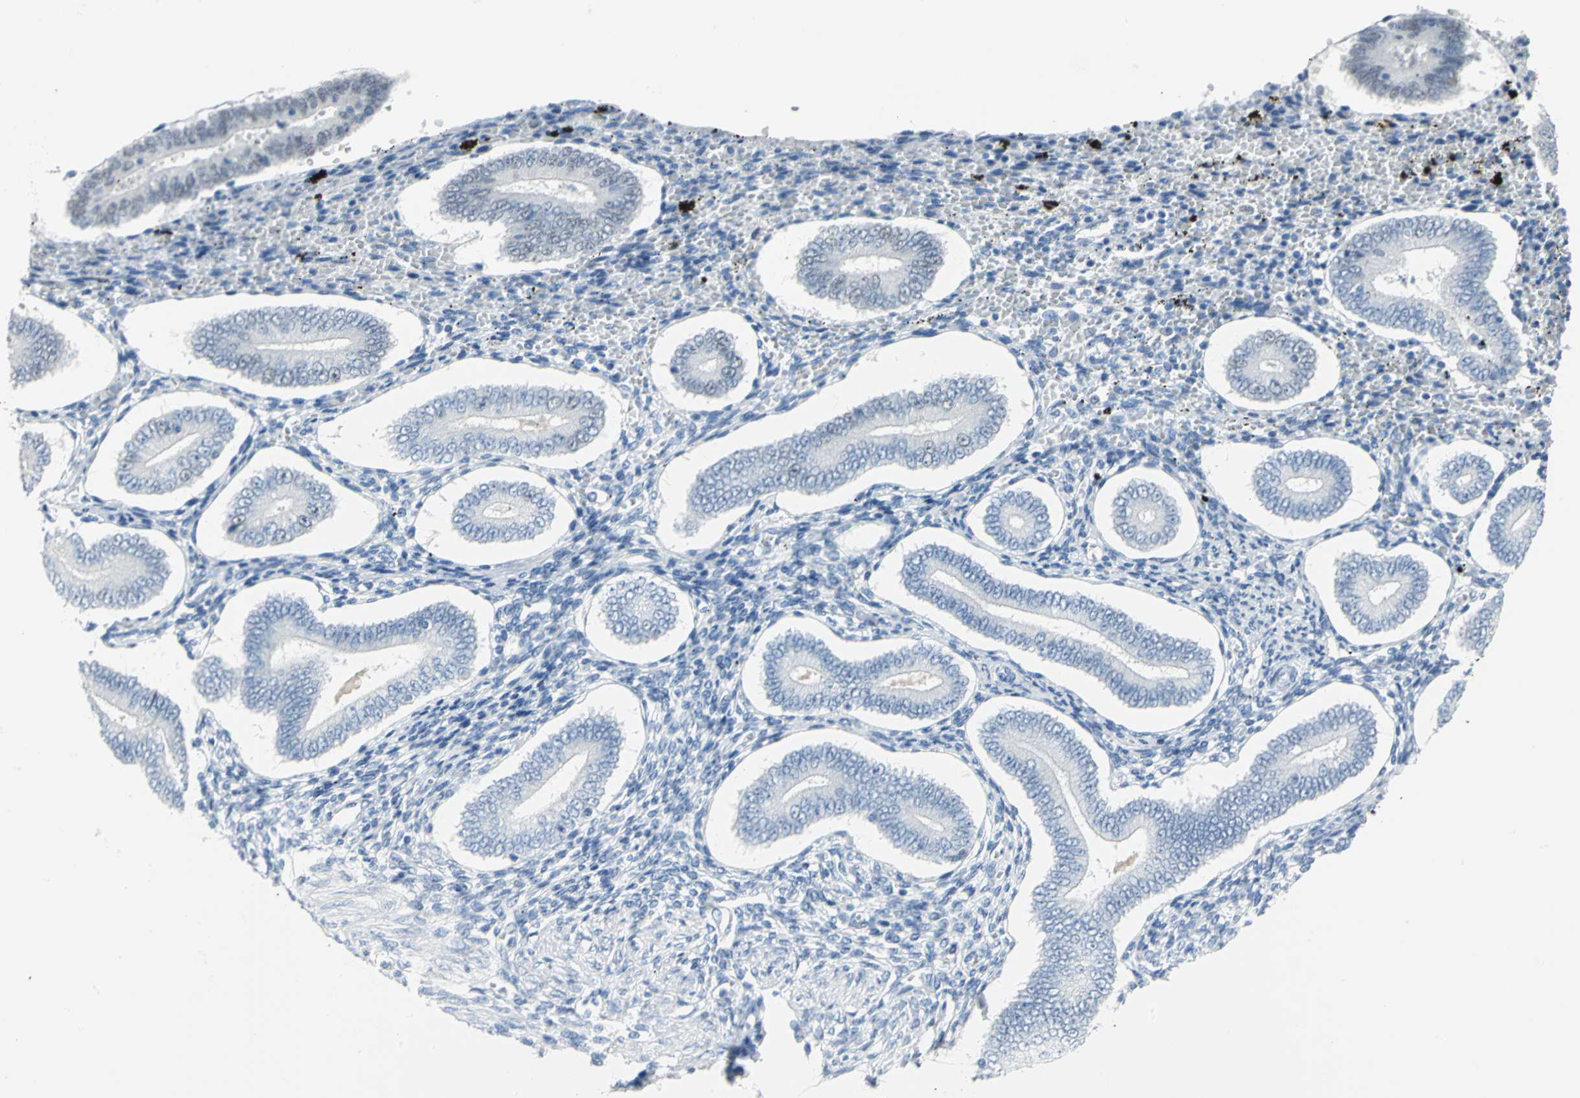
{"staining": {"intensity": "negative", "quantity": "none", "location": "none"}, "tissue": "endometrium", "cell_type": "Cells in endometrial stroma", "image_type": "normal", "snomed": [{"axis": "morphology", "description": "Normal tissue, NOS"}, {"axis": "topography", "description": "Endometrium"}], "caption": "Immunohistochemistry micrograph of normal endometrium: human endometrium stained with DAB demonstrates no significant protein expression in cells in endometrial stroma. The staining is performed using DAB brown chromogen with nuclei counter-stained in using hematoxylin.", "gene": "MCM3", "patient": {"sex": "female", "age": 42}}